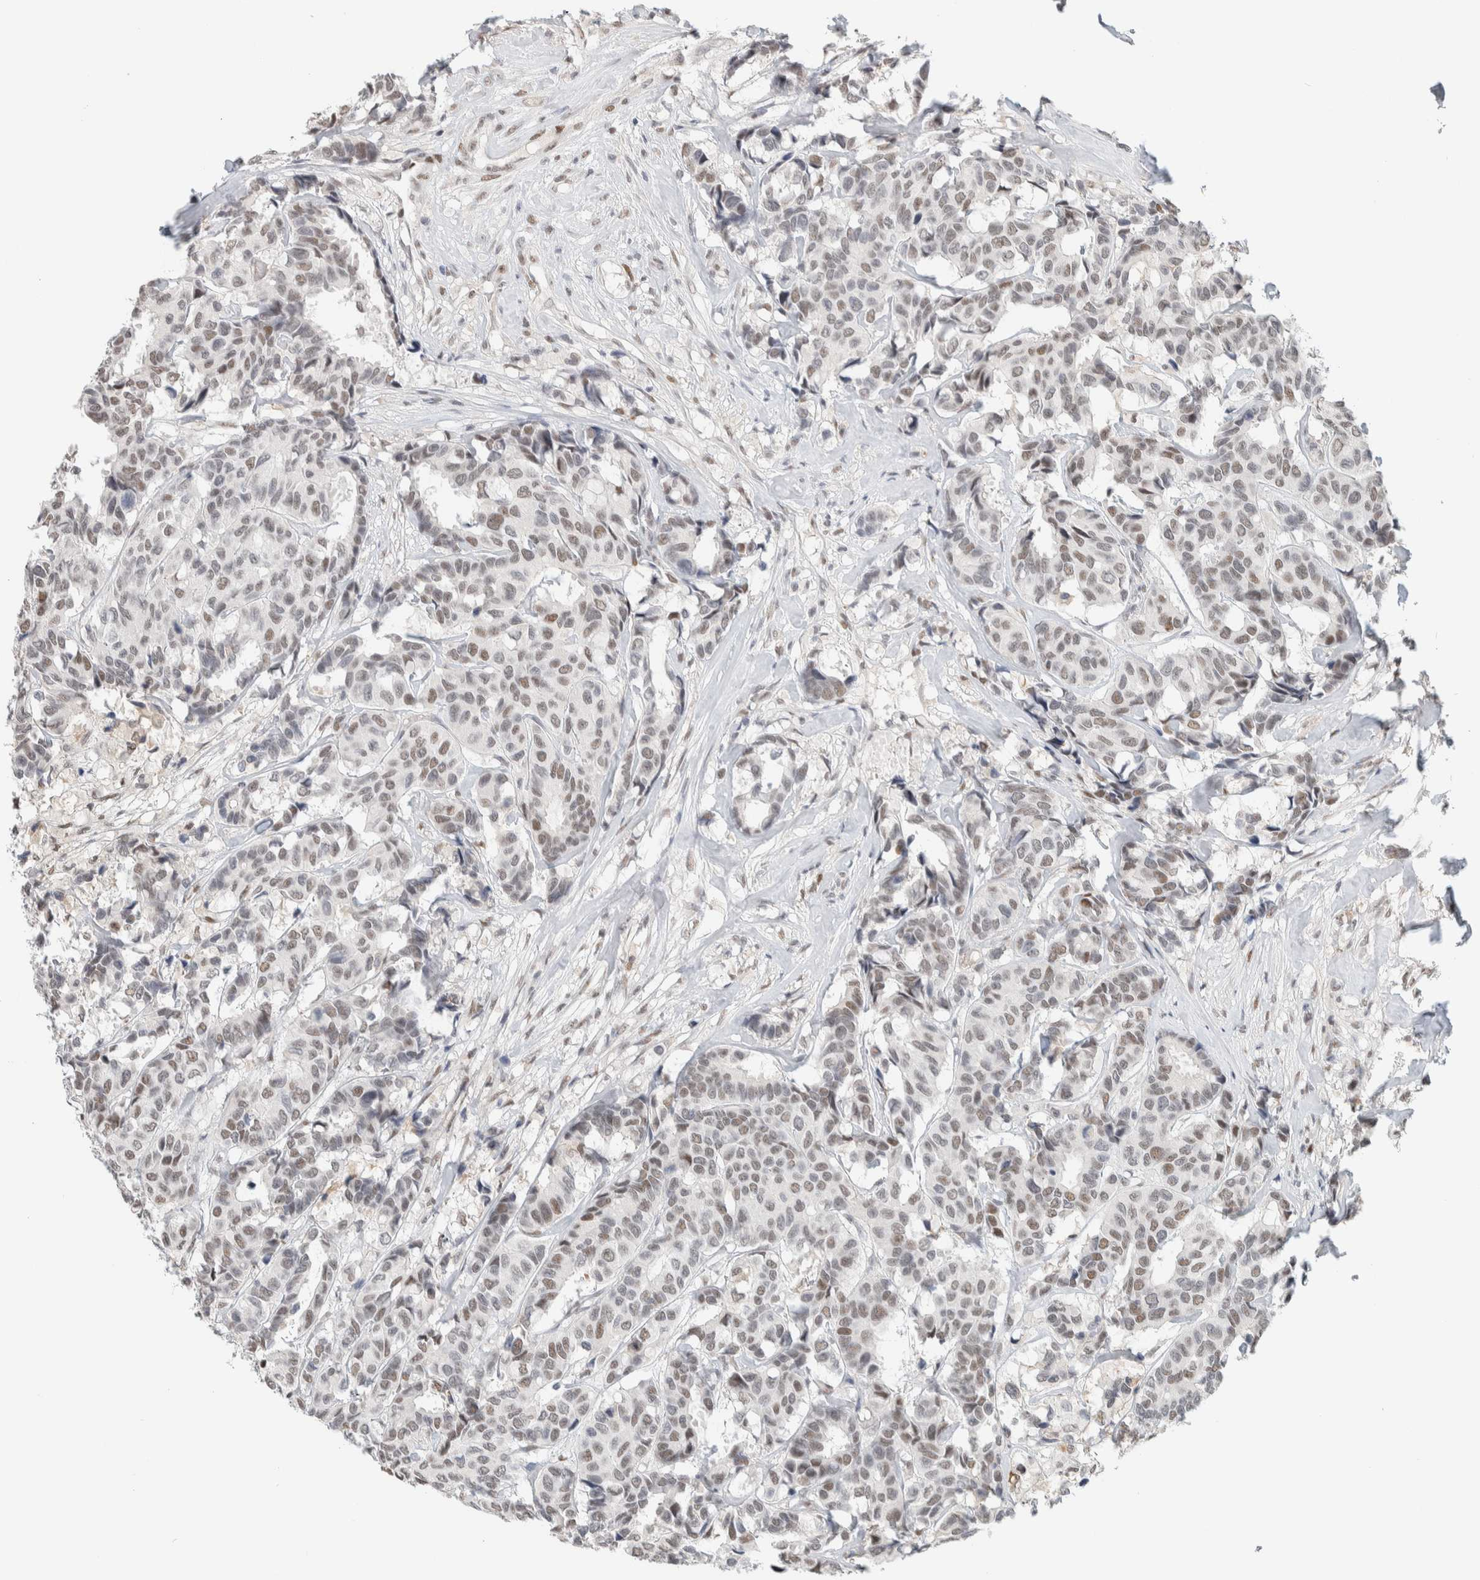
{"staining": {"intensity": "weak", "quantity": ">75%", "location": "nuclear"}, "tissue": "breast cancer", "cell_type": "Tumor cells", "image_type": "cancer", "snomed": [{"axis": "morphology", "description": "Duct carcinoma"}, {"axis": "topography", "description": "Breast"}], "caption": "Immunohistochemistry (IHC) histopathology image of human breast cancer stained for a protein (brown), which displays low levels of weak nuclear positivity in about >75% of tumor cells.", "gene": "PUS7", "patient": {"sex": "female", "age": 87}}